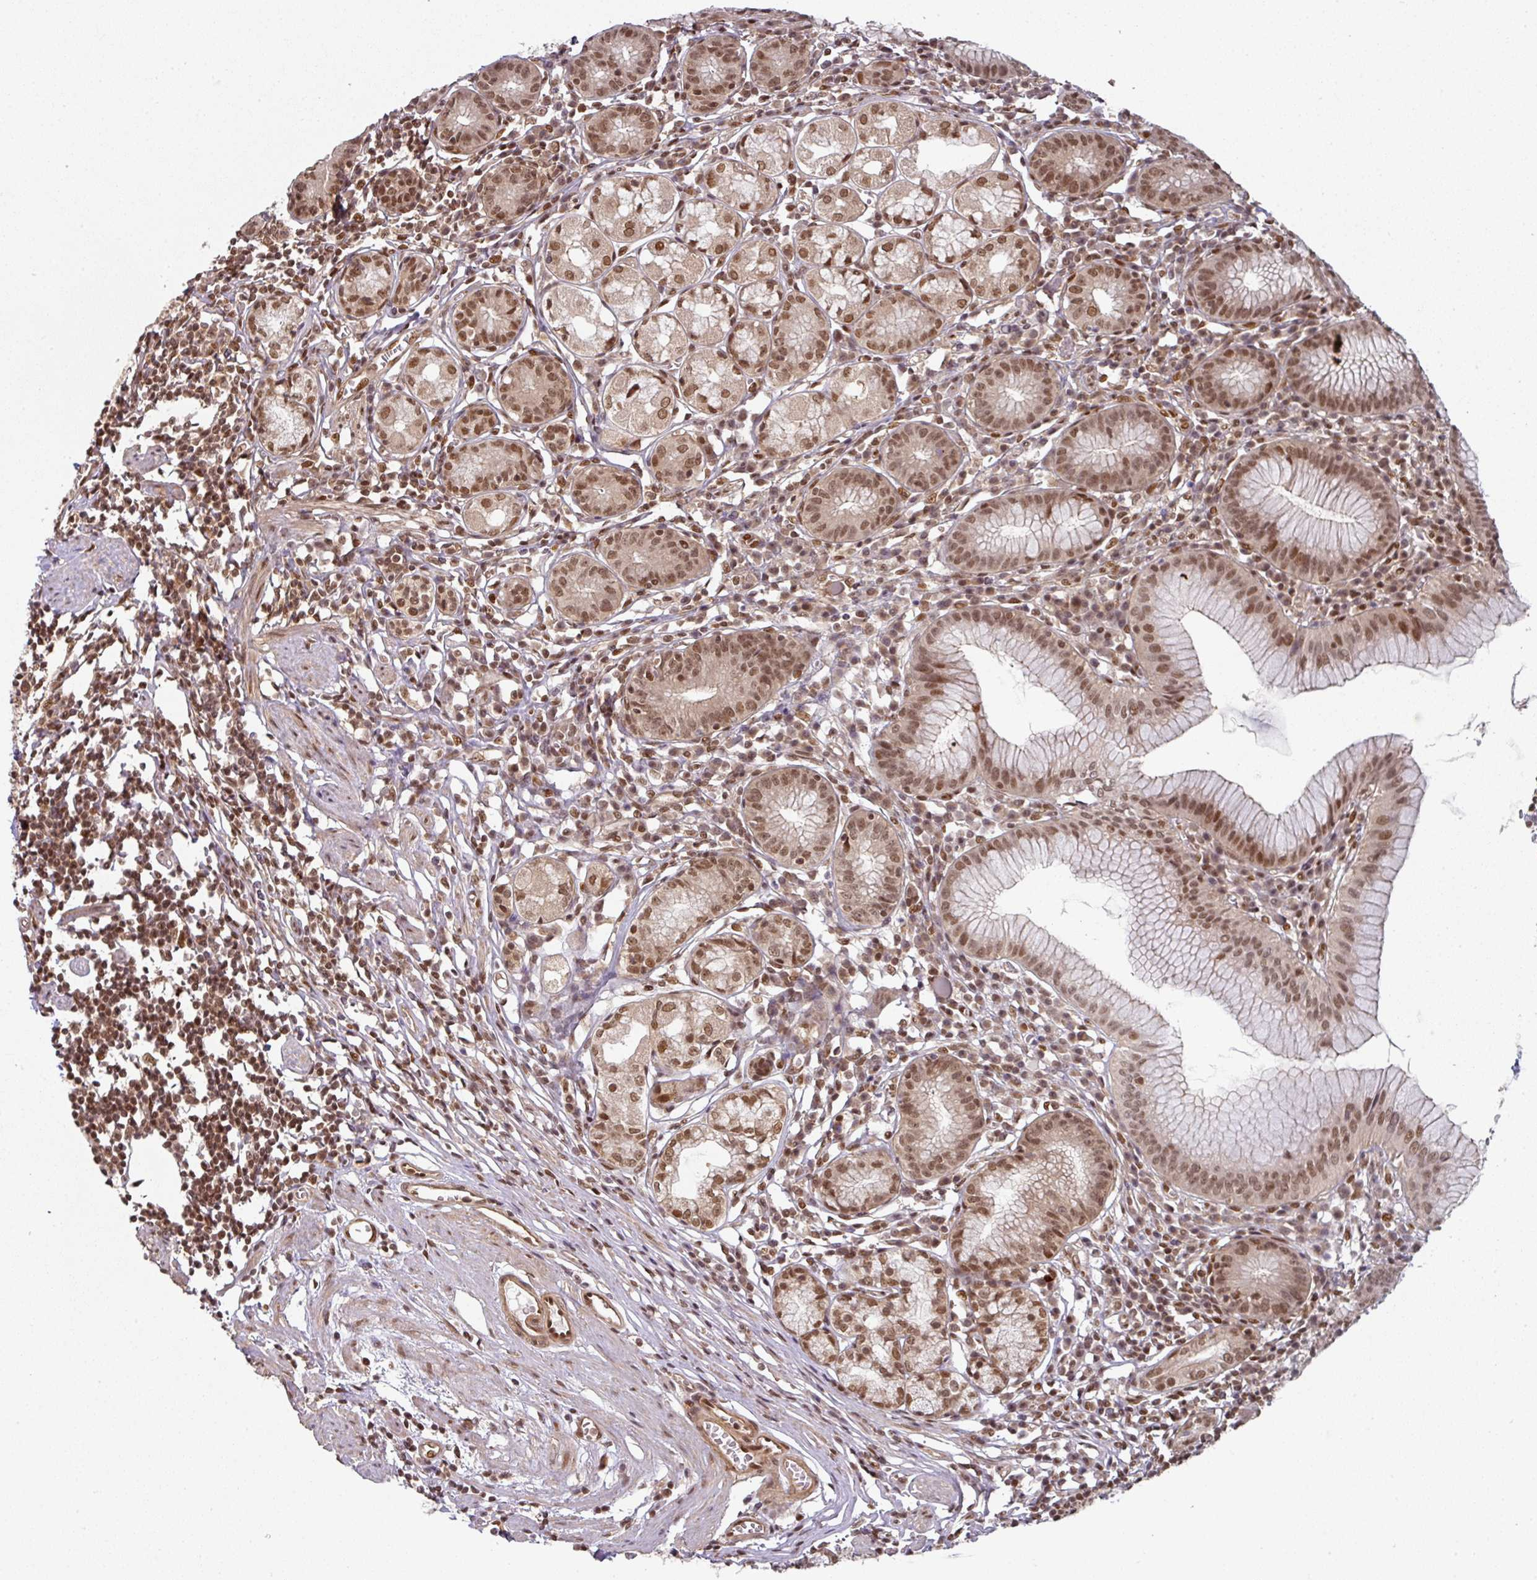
{"staining": {"intensity": "moderate", "quantity": ">75%", "location": "nuclear"}, "tissue": "stomach", "cell_type": "Glandular cells", "image_type": "normal", "snomed": [{"axis": "morphology", "description": "Normal tissue, NOS"}, {"axis": "topography", "description": "Stomach"}], "caption": "Immunohistochemical staining of unremarkable stomach exhibits moderate nuclear protein staining in approximately >75% of glandular cells.", "gene": "SIK3", "patient": {"sex": "male", "age": 55}}